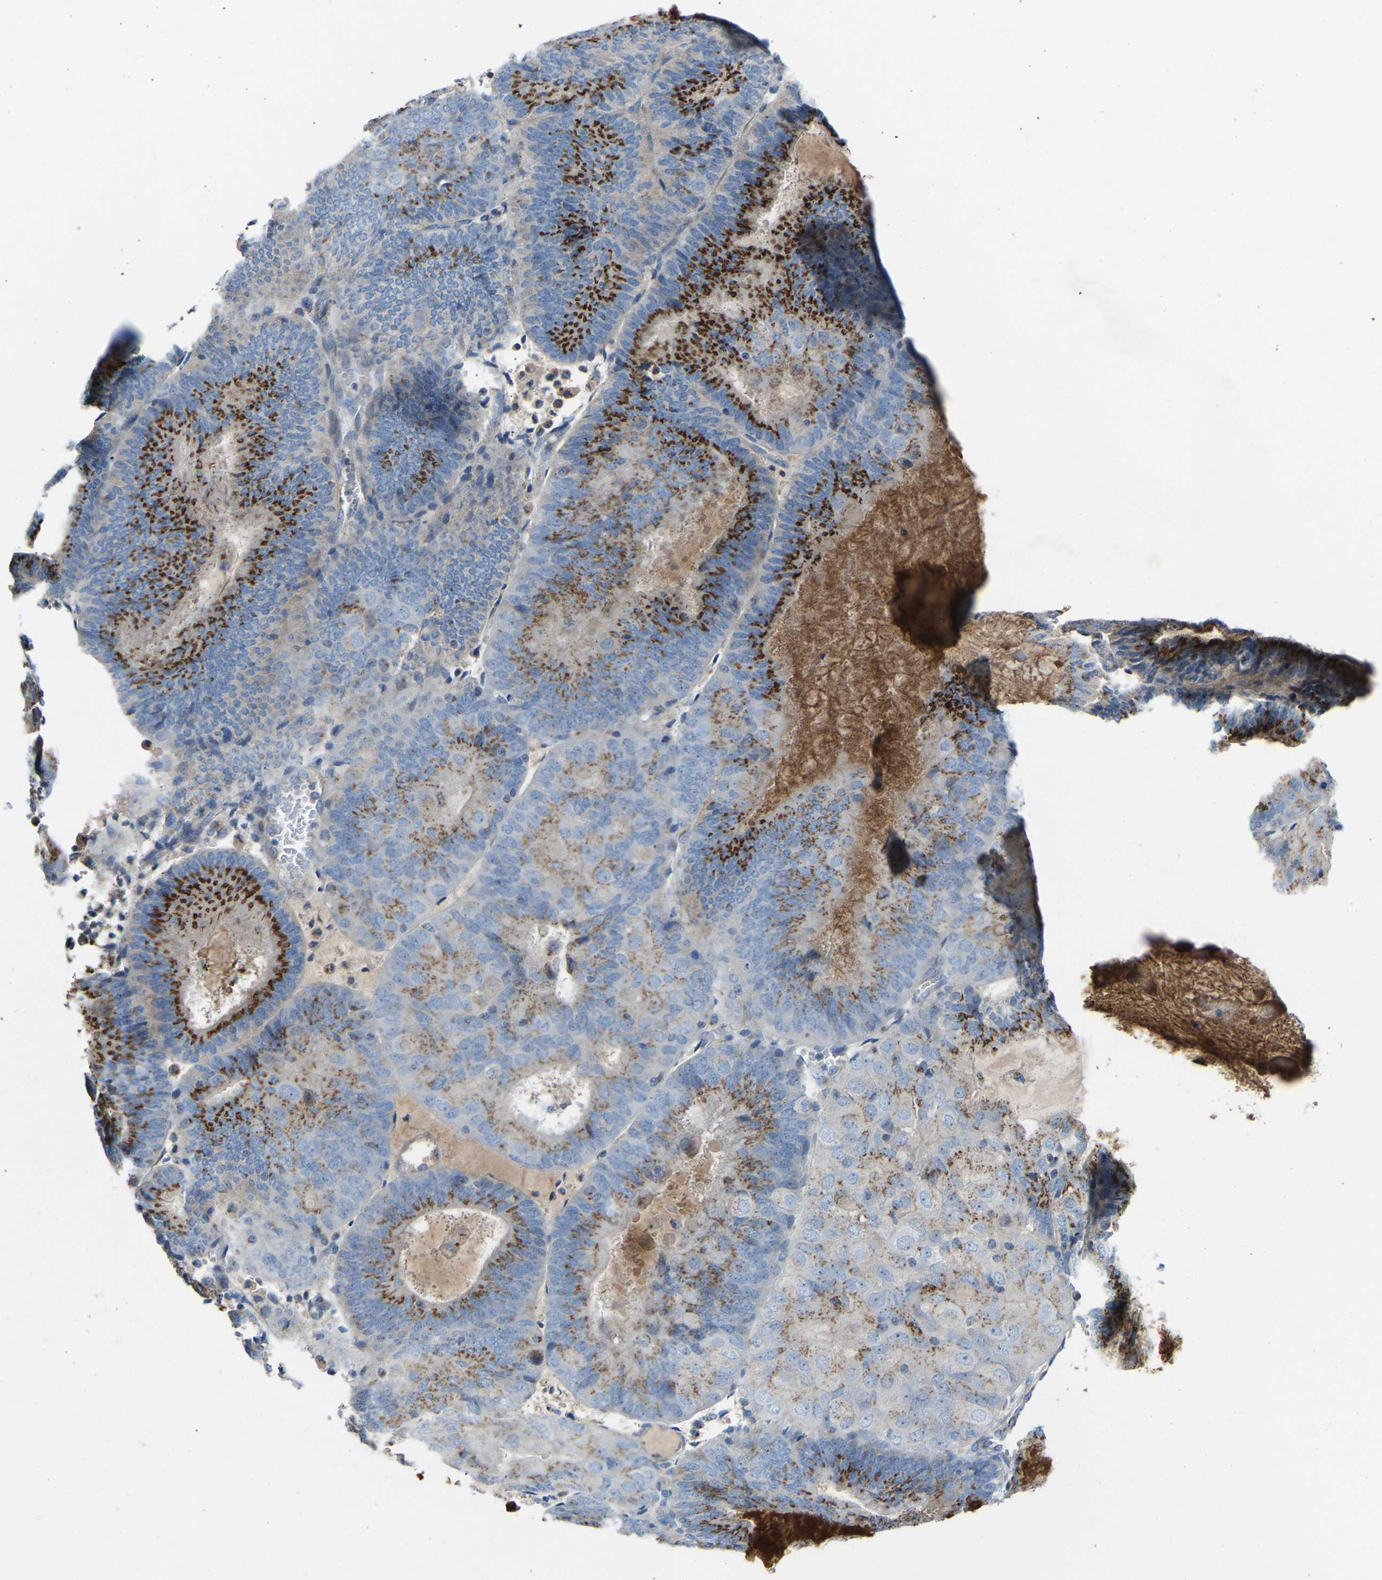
{"staining": {"intensity": "strong", "quantity": "25%-75%", "location": "cytoplasmic/membranous"}, "tissue": "endometrial cancer", "cell_type": "Tumor cells", "image_type": "cancer", "snomed": [{"axis": "morphology", "description": "Adenocarcinoma, NOS"}, {"axis": "topography", "description": "Endometrium"}], "caption": "Protein expression analysis of endometrial cancer (adenocarcinoma) exhibits strong cytoplasmic/membranous staining in about 25%-75% of tumor cells. Using DAB (brown) and hematoxylin (blue) stains, captured at high magnification using brightfield microscopy.", "gene": "CANT1", "patient": {"sex": "female", "age": 81}}